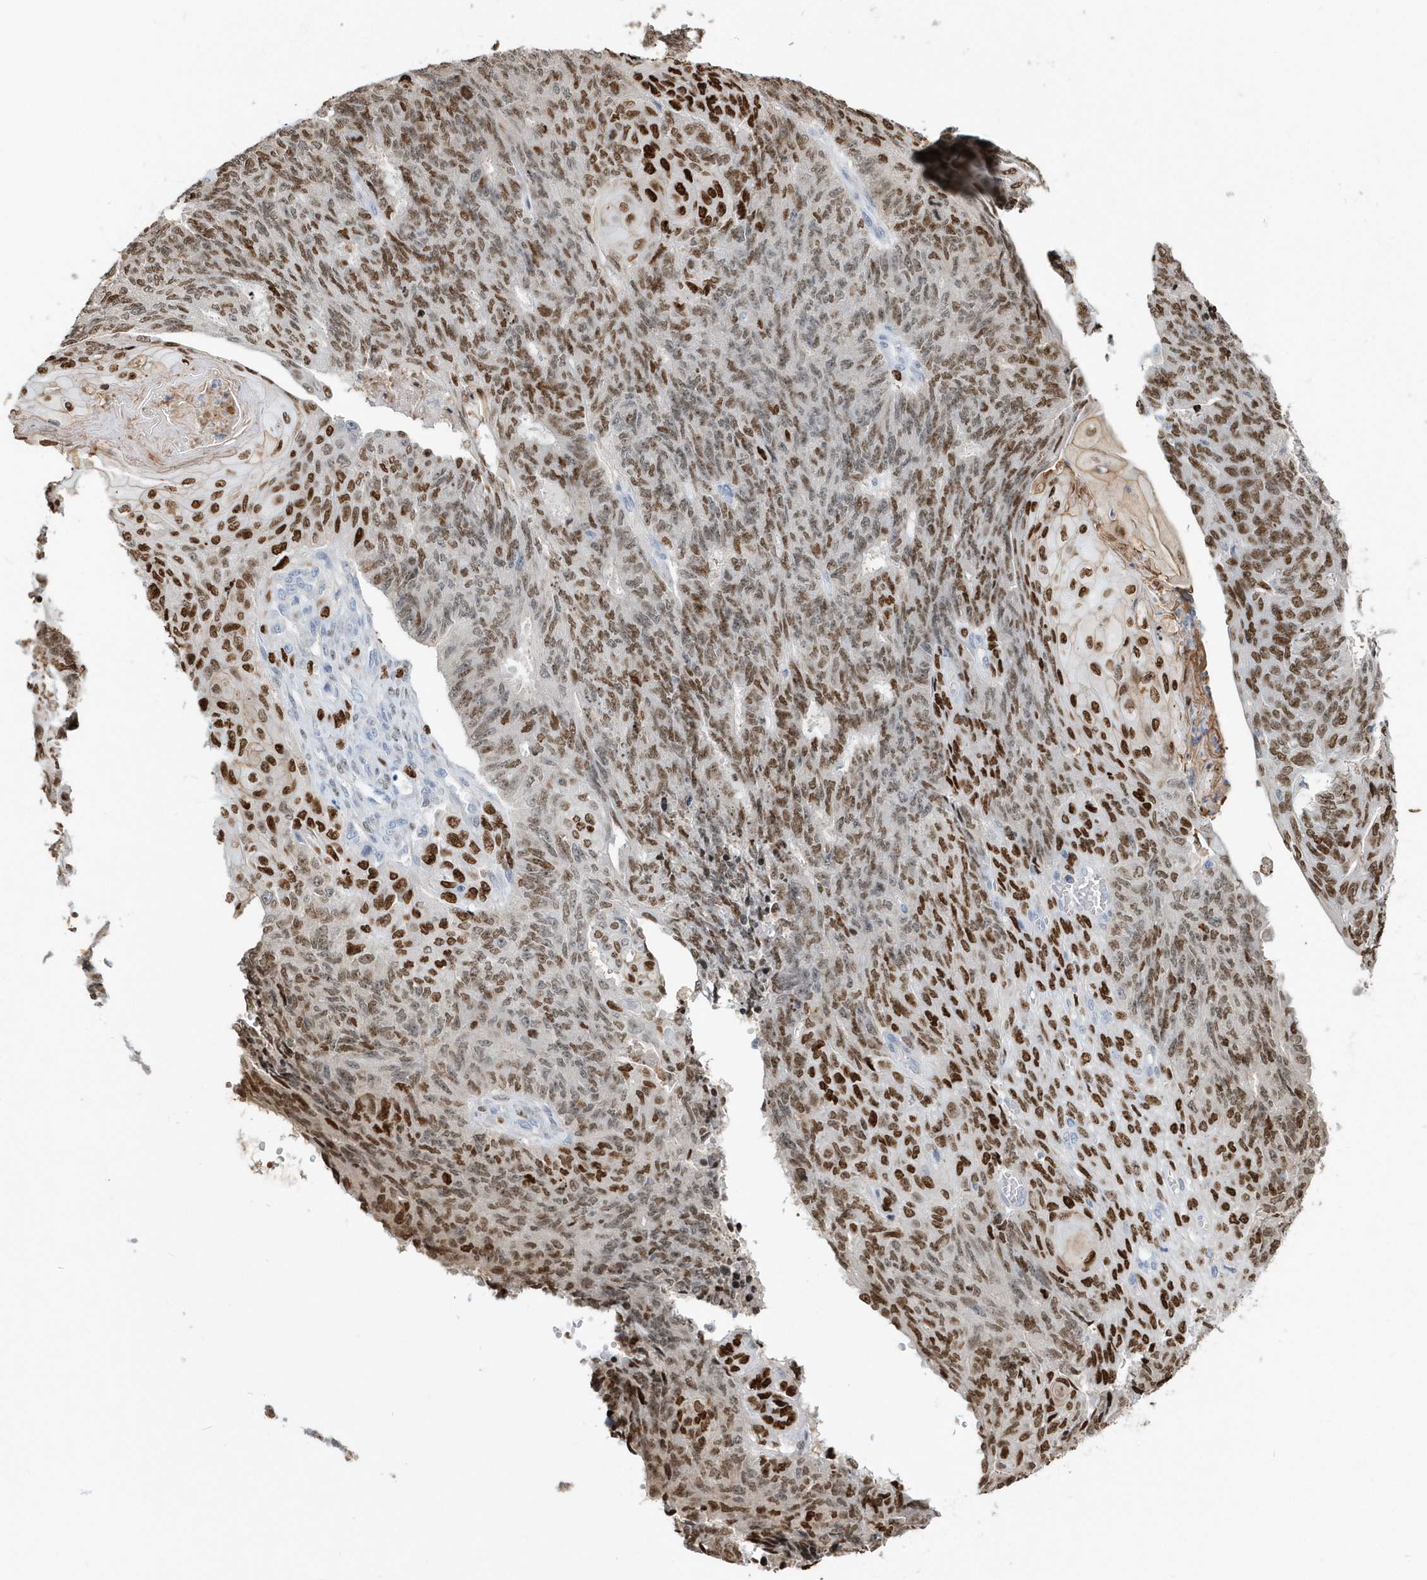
{"staining": {"intensity": "strong", "quantity": "25%-75%", "location": "nuclear"}, "tissue": "endometrial cancer", "cell_type": "Tumor cells", "image_type": "cancer", "snomed": [{"axis": "morphology", "description": "Adenocarcinoma, NOS"}, {"axis": "topography", "description": "Endometrium"}], "caption": "The immunohistochemical stain highlights strong nuclear positivity in tumor cells of endometrial adenocarcinoma tissue.", "gene": "MACROH2A2", "patient": {"sex": "female", "age": 32}}